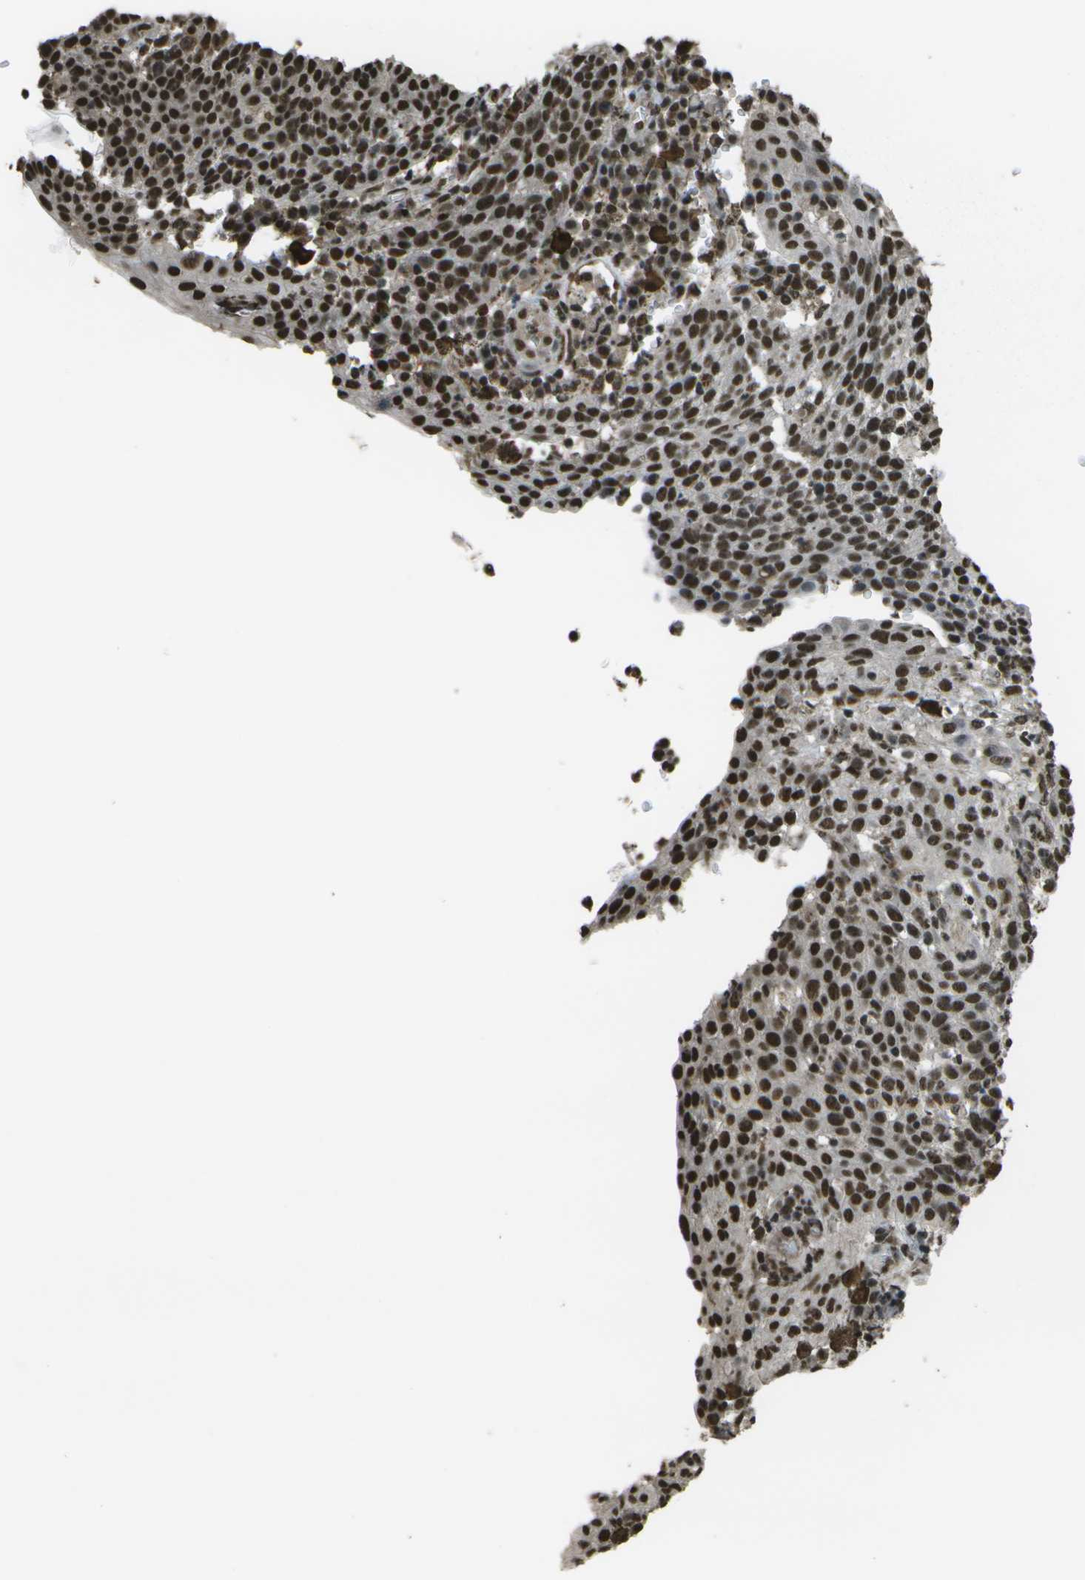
{"staining": {"intensity": "strong", "quantity": ">75%", "location": "nuclear"}, "tissue": "cervical cancer", "cell_type": "Tumor cells", "image_type": "cancer", "snomed": [{"axis": "morphology", "description": "Squamous cell carcinoma, NOS"}, {"axis": "topography", "description": "Cervix"}], "caption": "Cervical cancer (squamous cell carcinoma) was stained to show a protein in brown. There is high levels of strong nuclear staining in approximately >75% of tumor cells. Using DAB (3,3'-diaminobenzidine) (brown) and hematoxylin (blue) stains, captured at high magnification using brightfield microscopy.", "gene": "SPEN", "patient": {"sex": "female", "age": 34}}